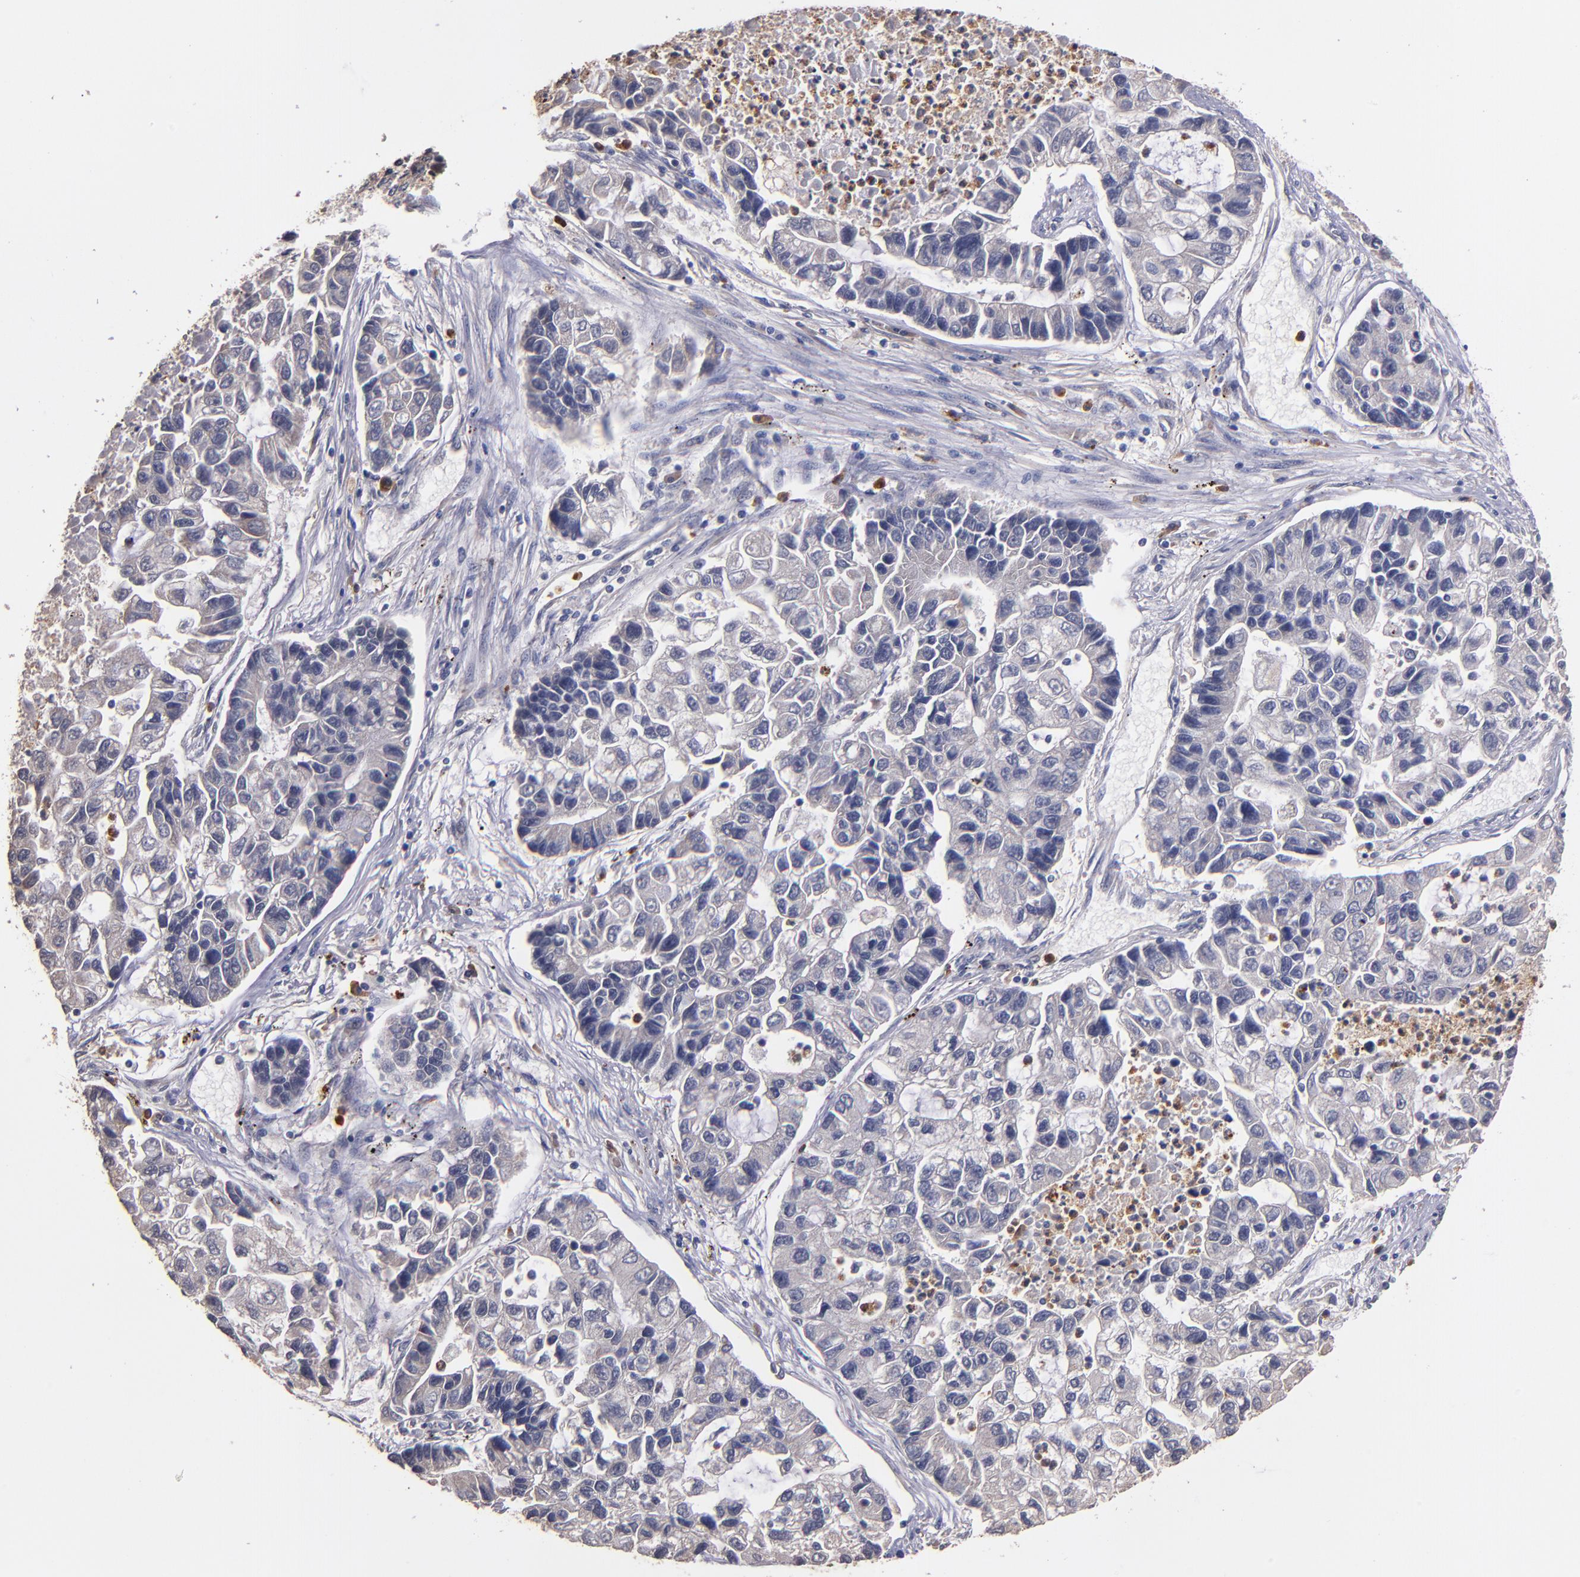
{"staining": {"intensity": "negative", "quantity": "none", "location": "none"}, "tissue": "lung cancer", "cell_type": "Tumor cells", "image_type": "cancer", "snomed": [{"axis": "morphology", "description": "Adenocarcinoma, NOS"}, {"axis": "topography", "description": "Lung"}], "caption": "Tumor cells show no significant staining in adenocarcinoma (lung). (DAB immunohistochemistry with hematoxylin counter stain).", "gene": "TTLL12", "patient": {"sex": "female", "age": 51}}